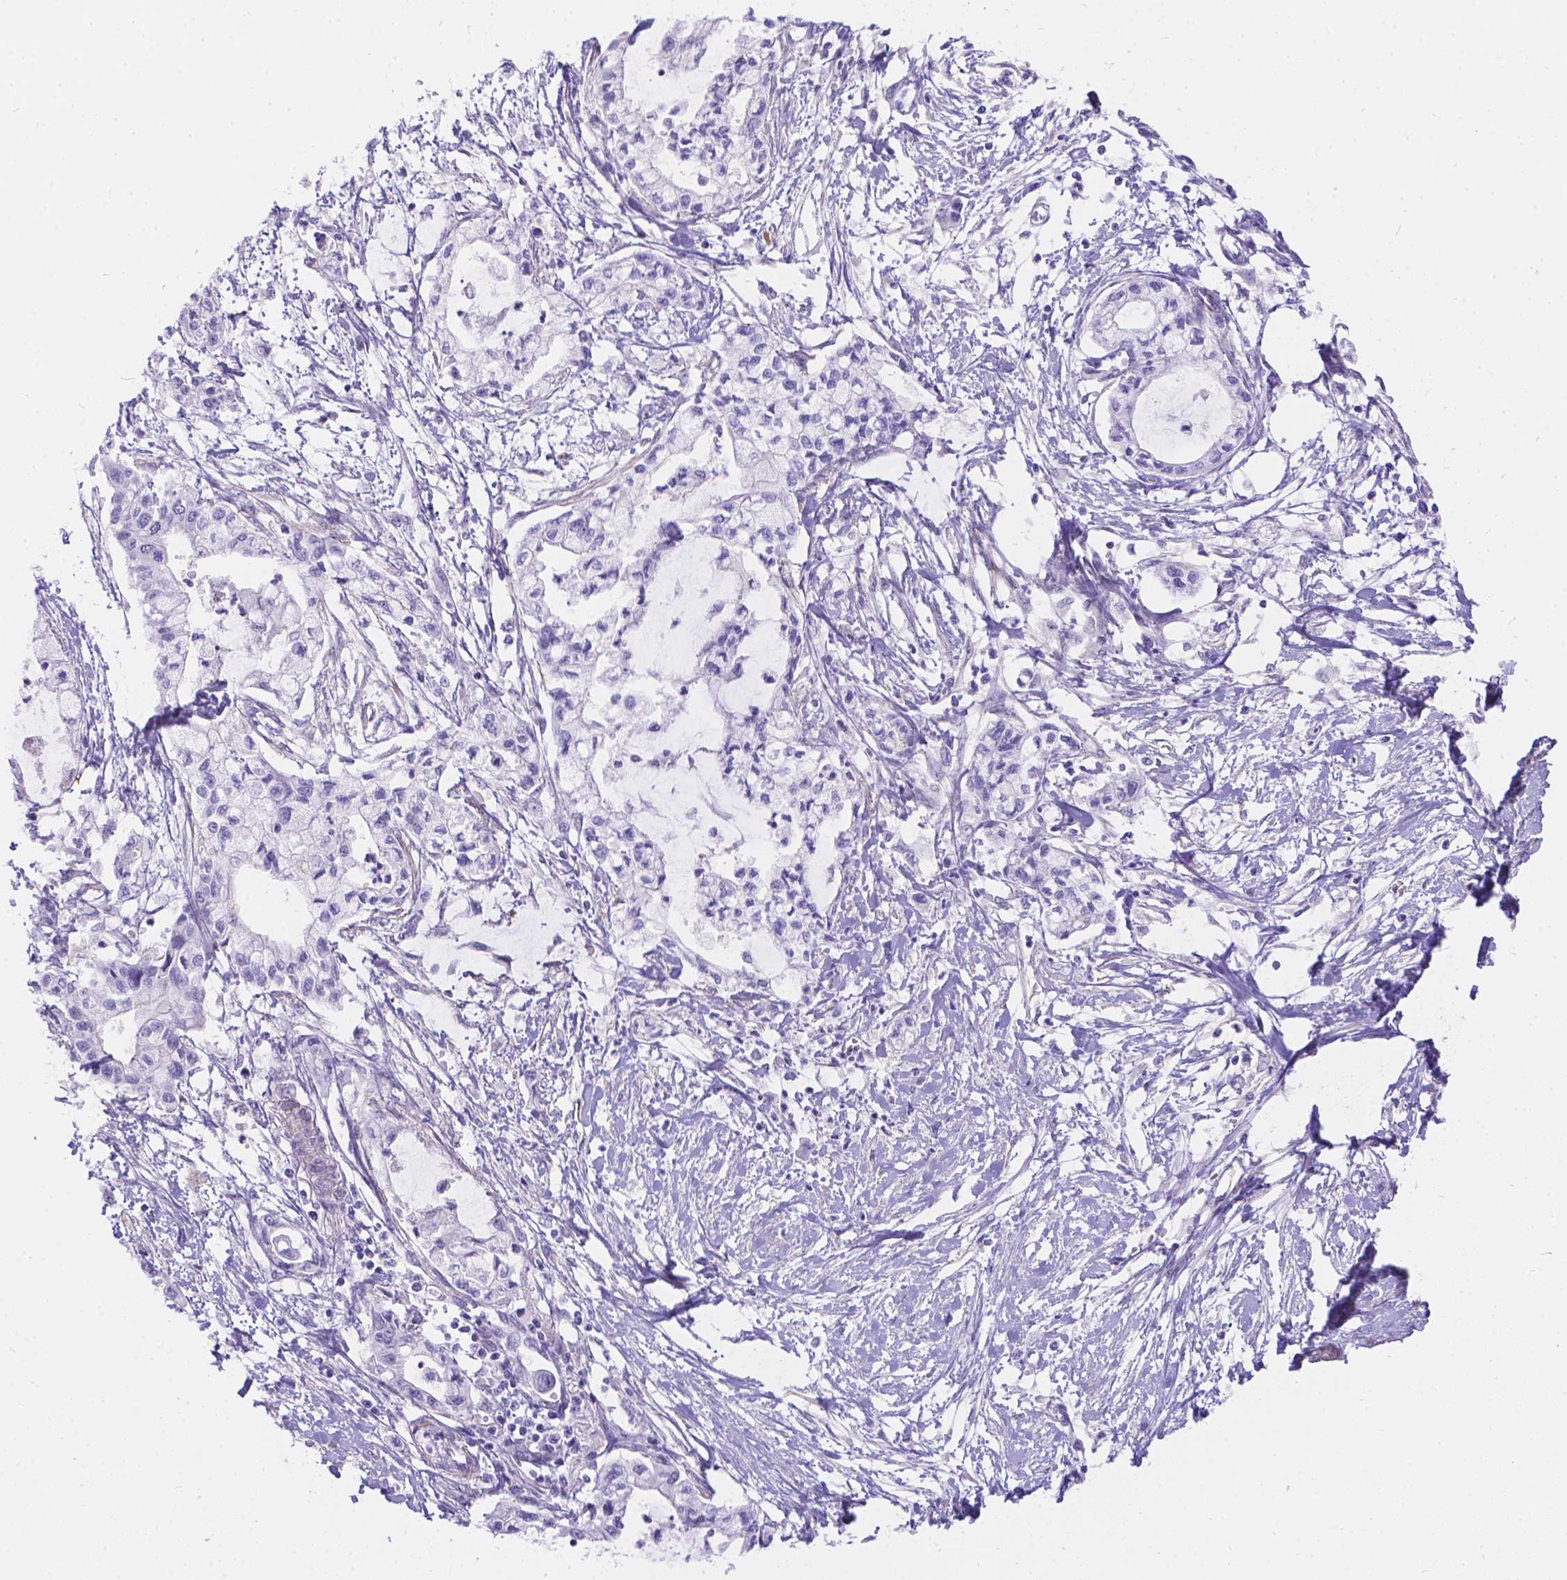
{"staining": {"intensity": "negative", "quantity": "none", "location": "none"}, "tissue": "pancreatic cancer", "cell_type": "Tumor cells", "image_type": "cancer", "snomed": [{"axis": "morphology", "description": "Adenocarcinoma, NOS"}, {"axis": "topography", "description": "Pancreas"}], "caption": "Tumor cells show no significant protein staining in pancreatic adenocarcinoma.", "gene": "PALS1", "patient": {"sex": "male", "age": 54}}